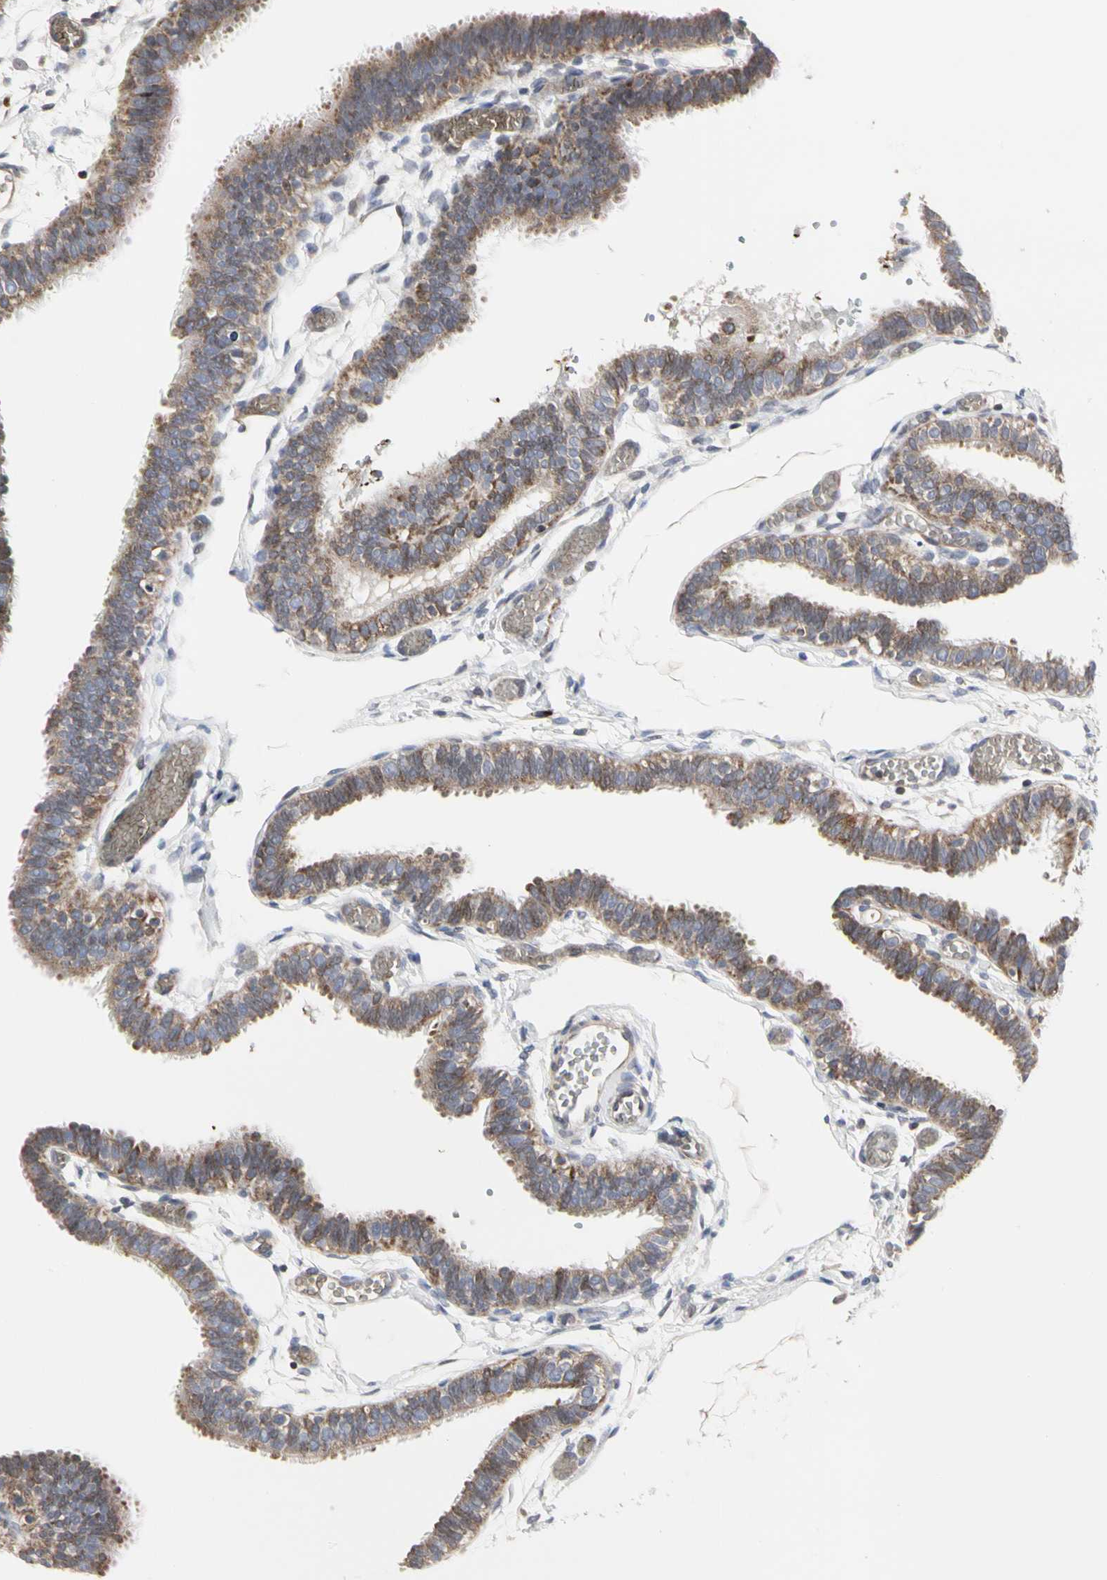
{"staining": {"intensity": "moderate", "quantity": ">75%", "location": "cytoplasmic/membranous"}, "tissue": "fallopian tube", "cell_type": "Glandular cells", "image_type": "normal", "snomed": [{"axis": "morphology", "description": "Normal tissue, NOS"}, {"axis": "topography", "description": "Fallopian tube"}], "caption": "An IHC photomicrograph of unremarkable tissue is shown. Protein staining in brown labels moderate cytoplasmic/membranous positivity in fallopian tube within glandular cells.", "gene": "TSKU", "patient": {"sex": "female", "age": 29}}